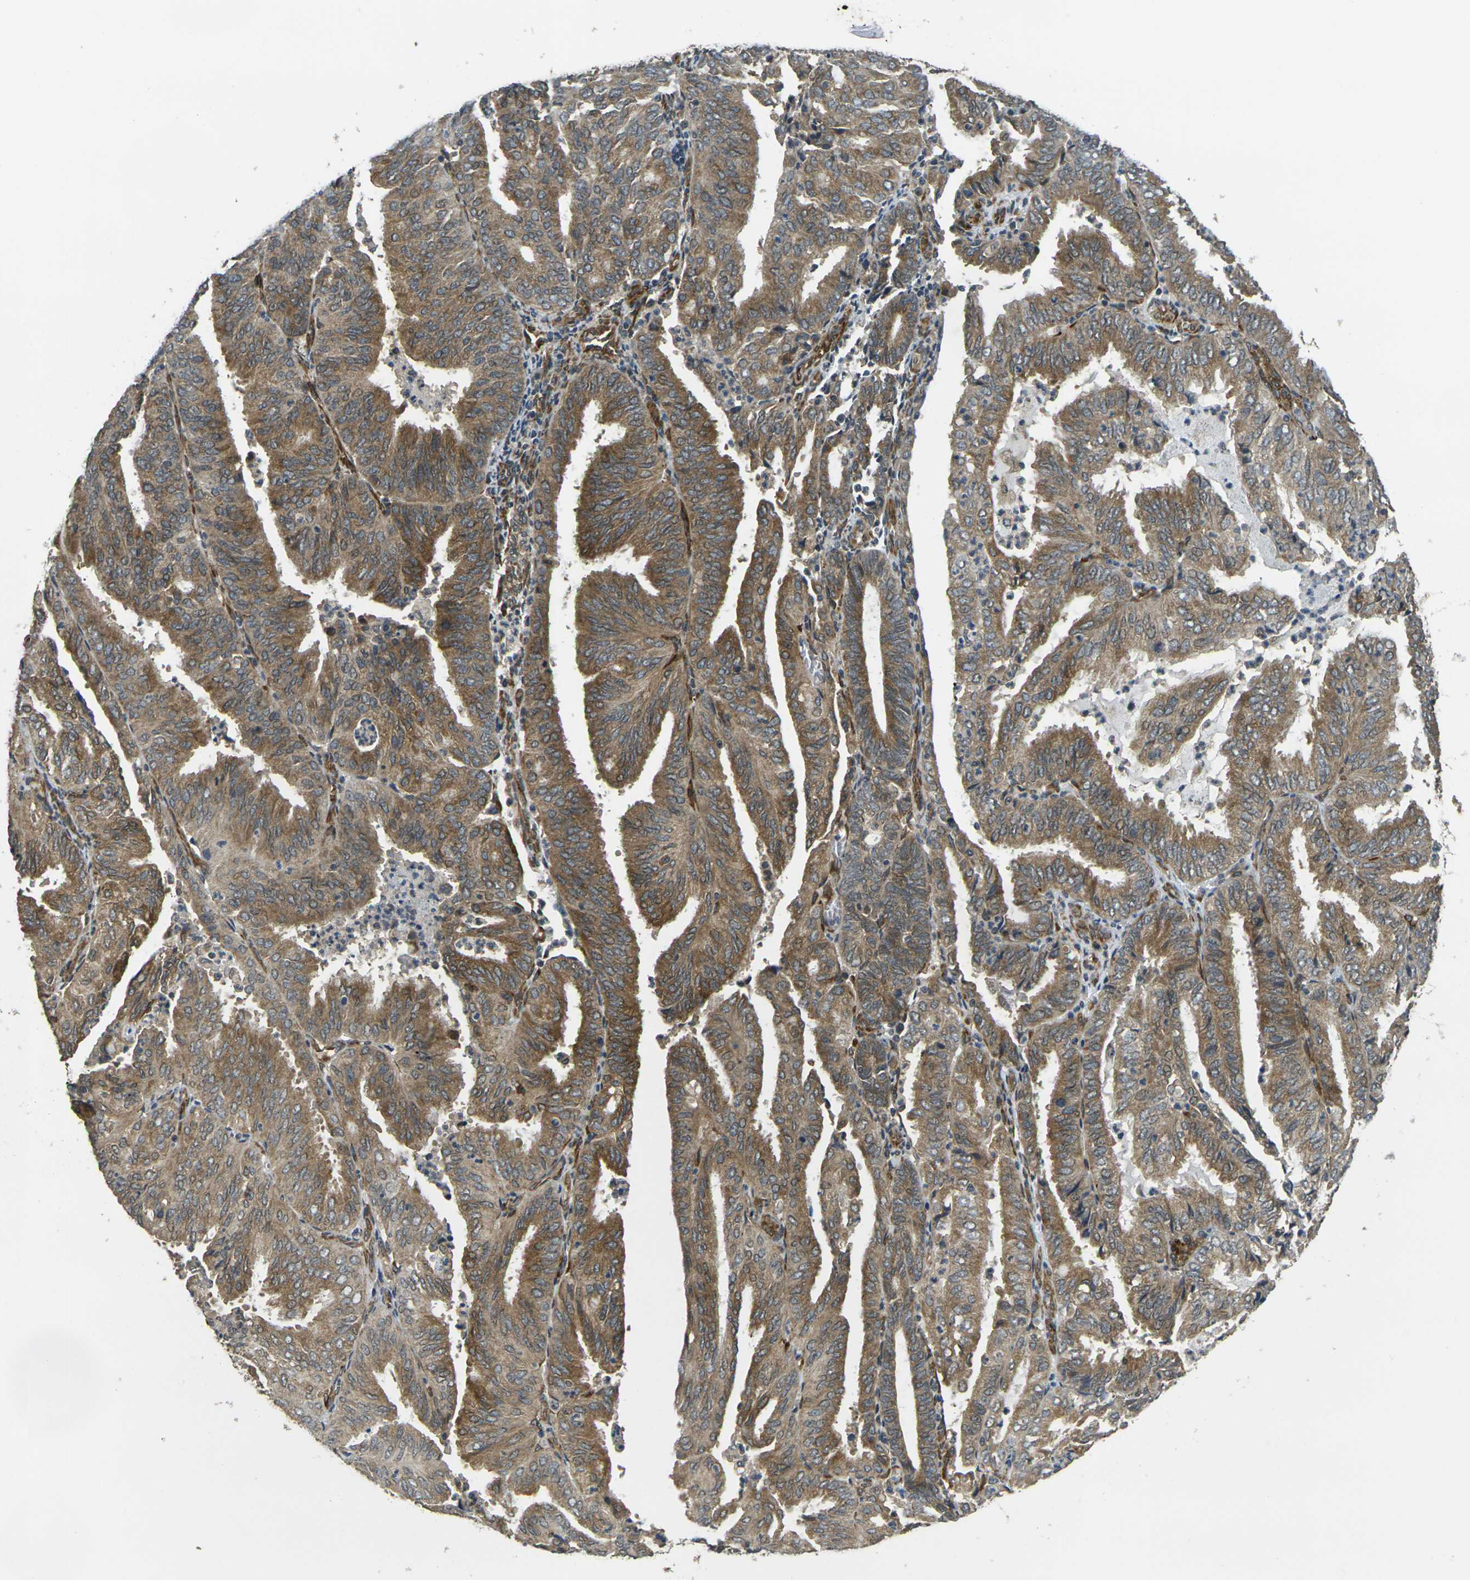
{"staining": {"intensity": "moderate", "quantity": ">75%", "location": "cytoplasmic/membranous"}, "tissue": "endometrial cancer", "cell_type": "Tumor cells", "image_type": "cancer", "snomed": [{"axis": "morphology", "description": "Adenocarcinoma, NOS"}, {"axis": "topography", "description": "Uterus"}], "caption": "Approximately >75% of tumor cells in endometrial cancer display moderate cytoplasmic/membranous protein staining as visualized by brown immunohistochemical staining.", "gene": "FUT11", "patient": {"sex": "female", "age": 60}}